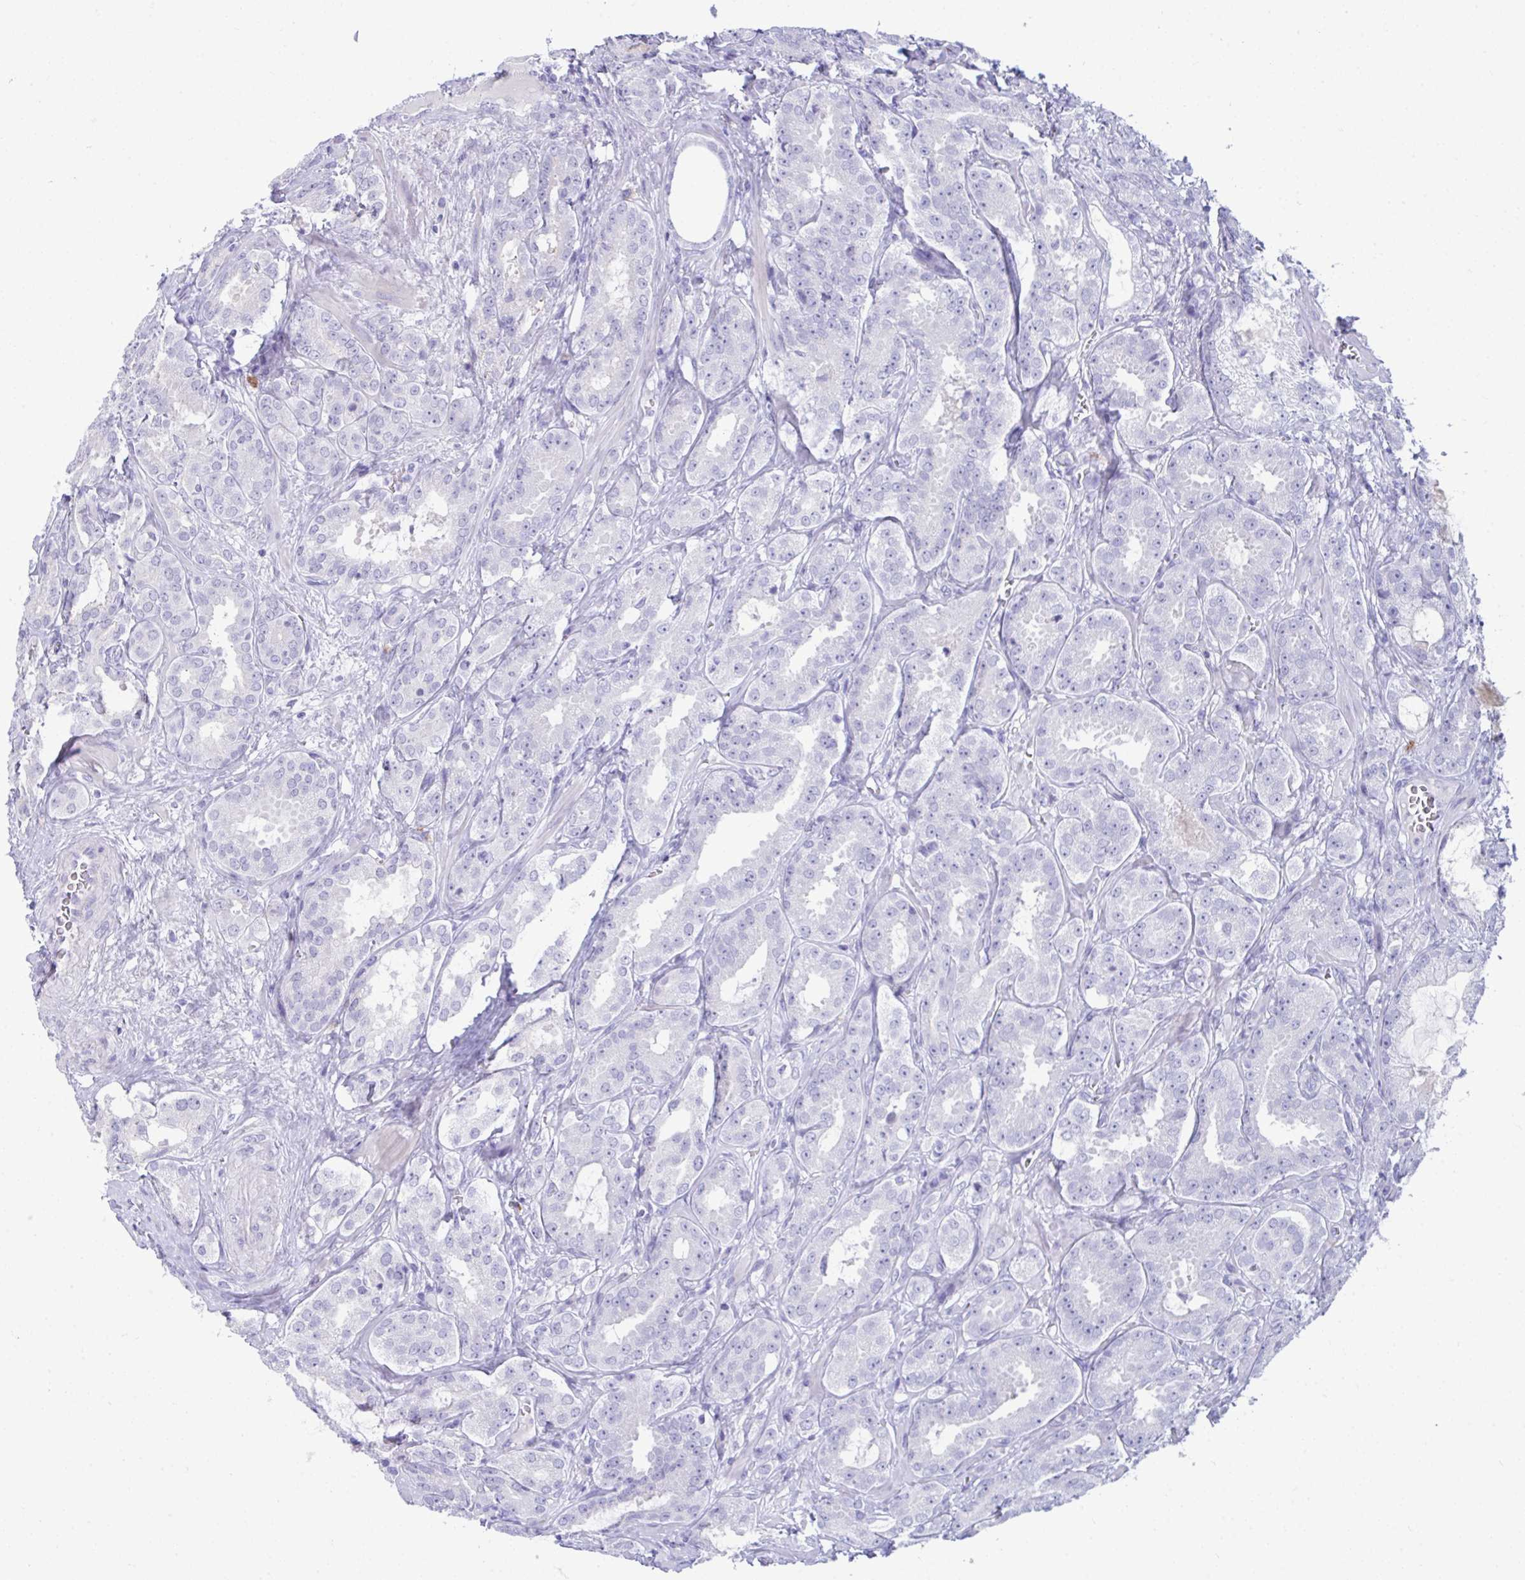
{"staining": {"intensity": "negative", "quantity": "none", "location": "none"}, "tissue": "prostate cancer", "cell_type": "Tumor cells", "image_type": "cancer", "snomed": [{"axis": "morphology", "description": "Adenocarcinoma, High grade"}, {"axis": "topography", "description": "Prostate"}], "caption": "There is no significant positivity in tumor cells of adenocarcinoma (high-grade) (prostate).", "gene": "PIGZ", "patient": {"sex": "male", "age": 64}}